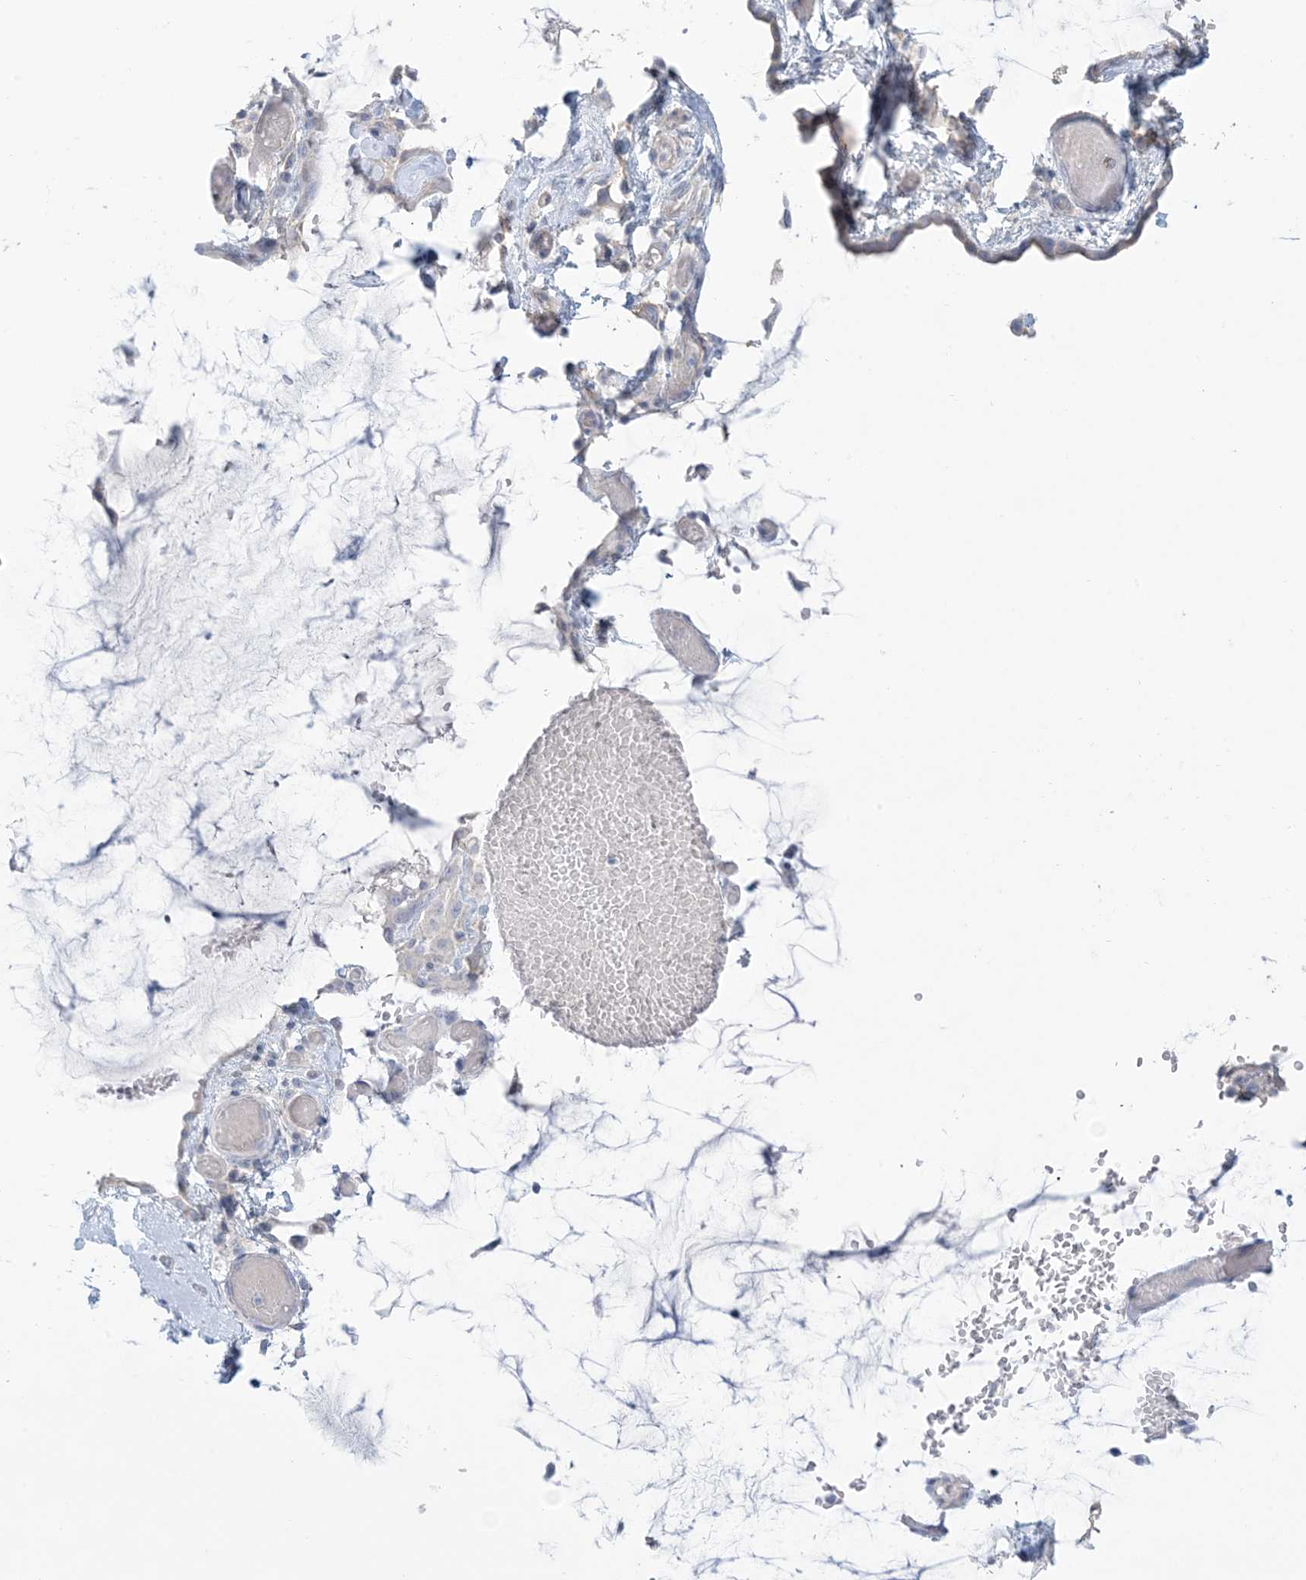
{"staining": {"intensity": "negative", "quantity": "none", "location": "none"}, "tissue": "ovarian cancer", "cell_type": "Tumor cells", "image_type": "cancer", "snomed": [{"axis": "morphology", "description": "Cystadenocarcinoma, mucinous, NOS"}, {"axis": "topography", "description": "Ovary"}], "caption": "IHC photomicrograph of human mucinous cystadenocarcinoma (ovarian) stained for a protein (brown), which reveals no expression in tumor cells. The staining was performed using DAB to visualize the protein expression in brown, while the nuclei were stained in blue with hematoxylin (Magnification: 20x).", "gene": "MTHFD2L", "patient": {"sex": "female", "age": 39}}